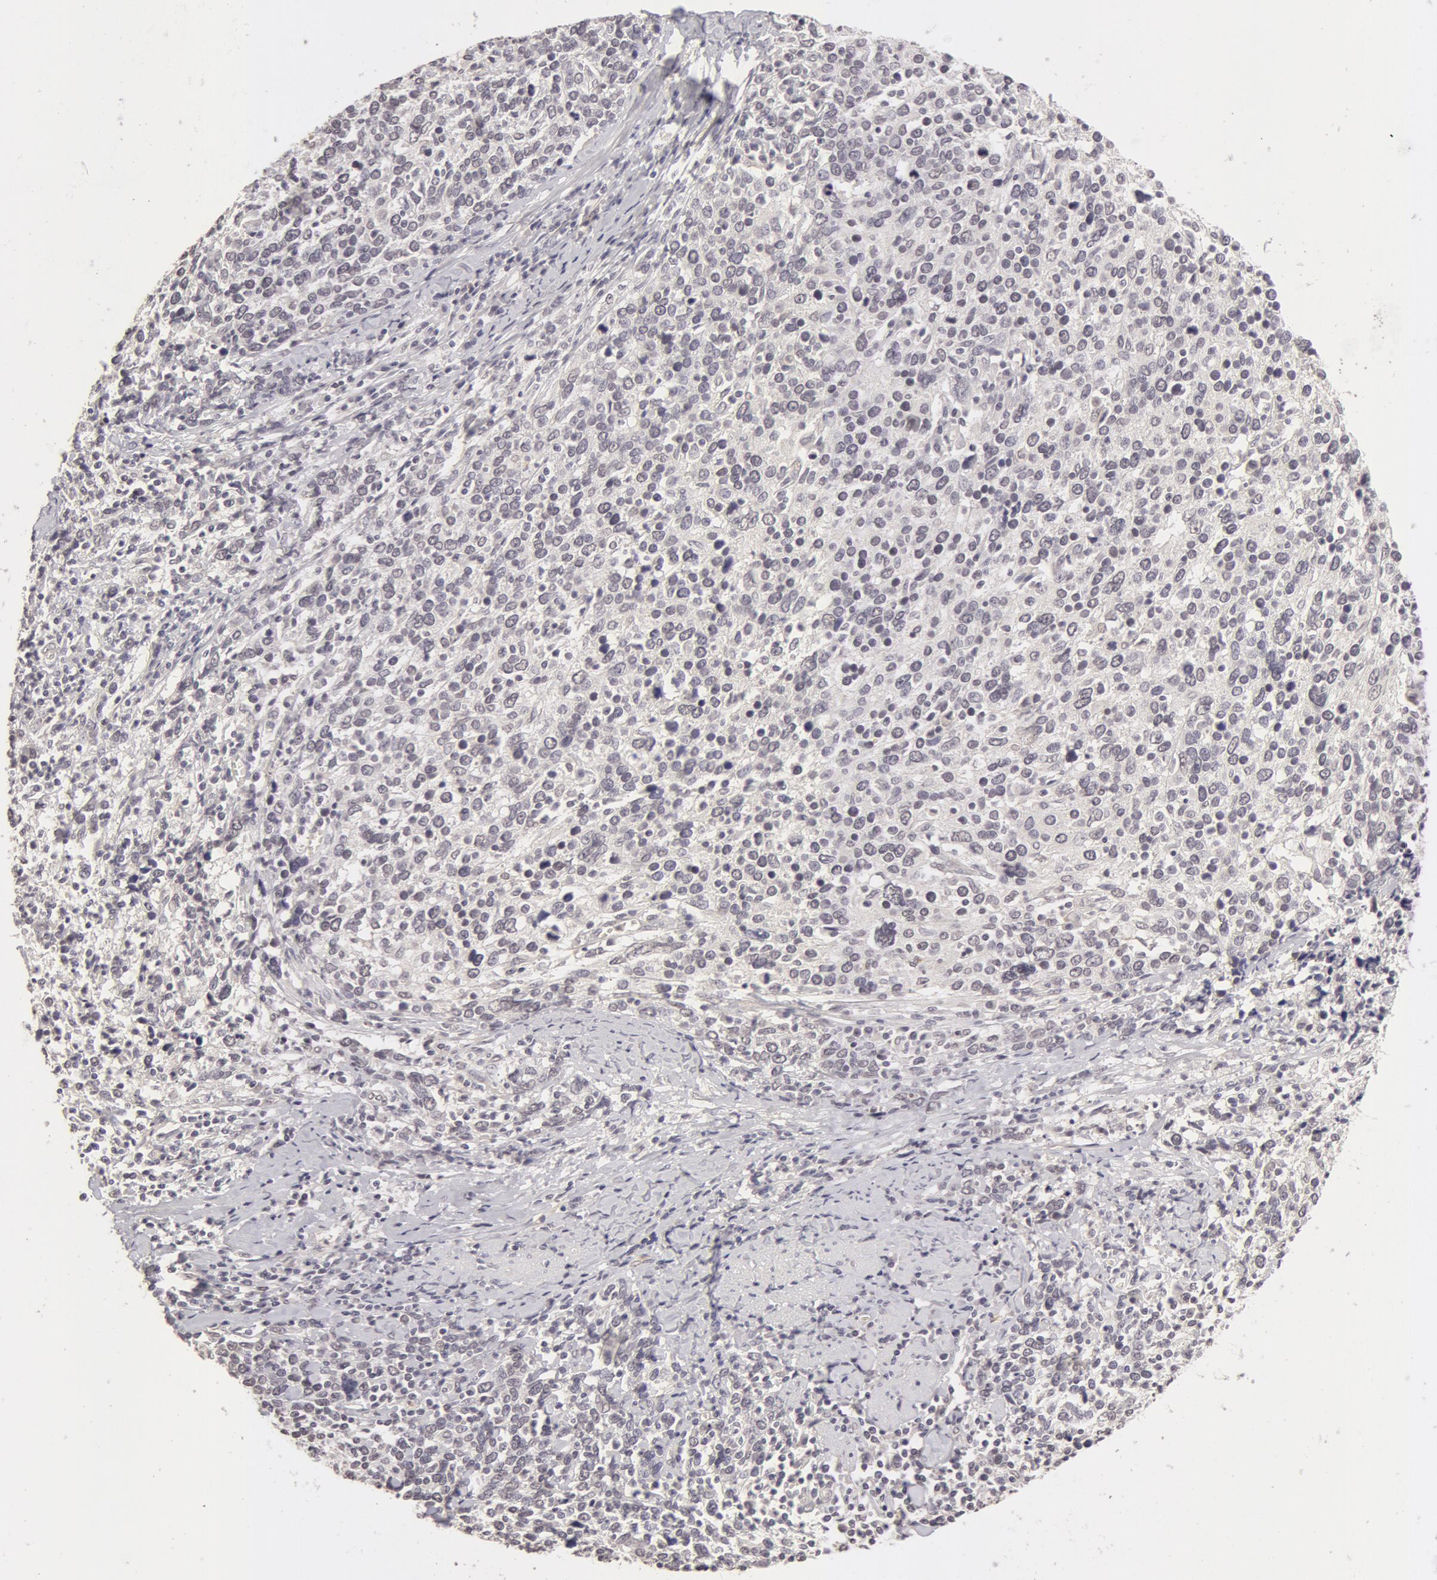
{"staining": {"intensity": "negative", "quantity": "none", "location": "none"}, "tissue": "cervical cancer", "cell_type": "Tumor cells", "image_type": "cancer", "snomed": [{"axis": "morphology", "description": "Squamous cell carcinoma, NOS"}, {"axis": "topography", "description": "Cervix"}], "caption": "There is no significant positivity in tumor cells of cervical squamous cell carcinoma.", "gene": "ADAM10", "patient": {"sex": "female", "age": 41}}